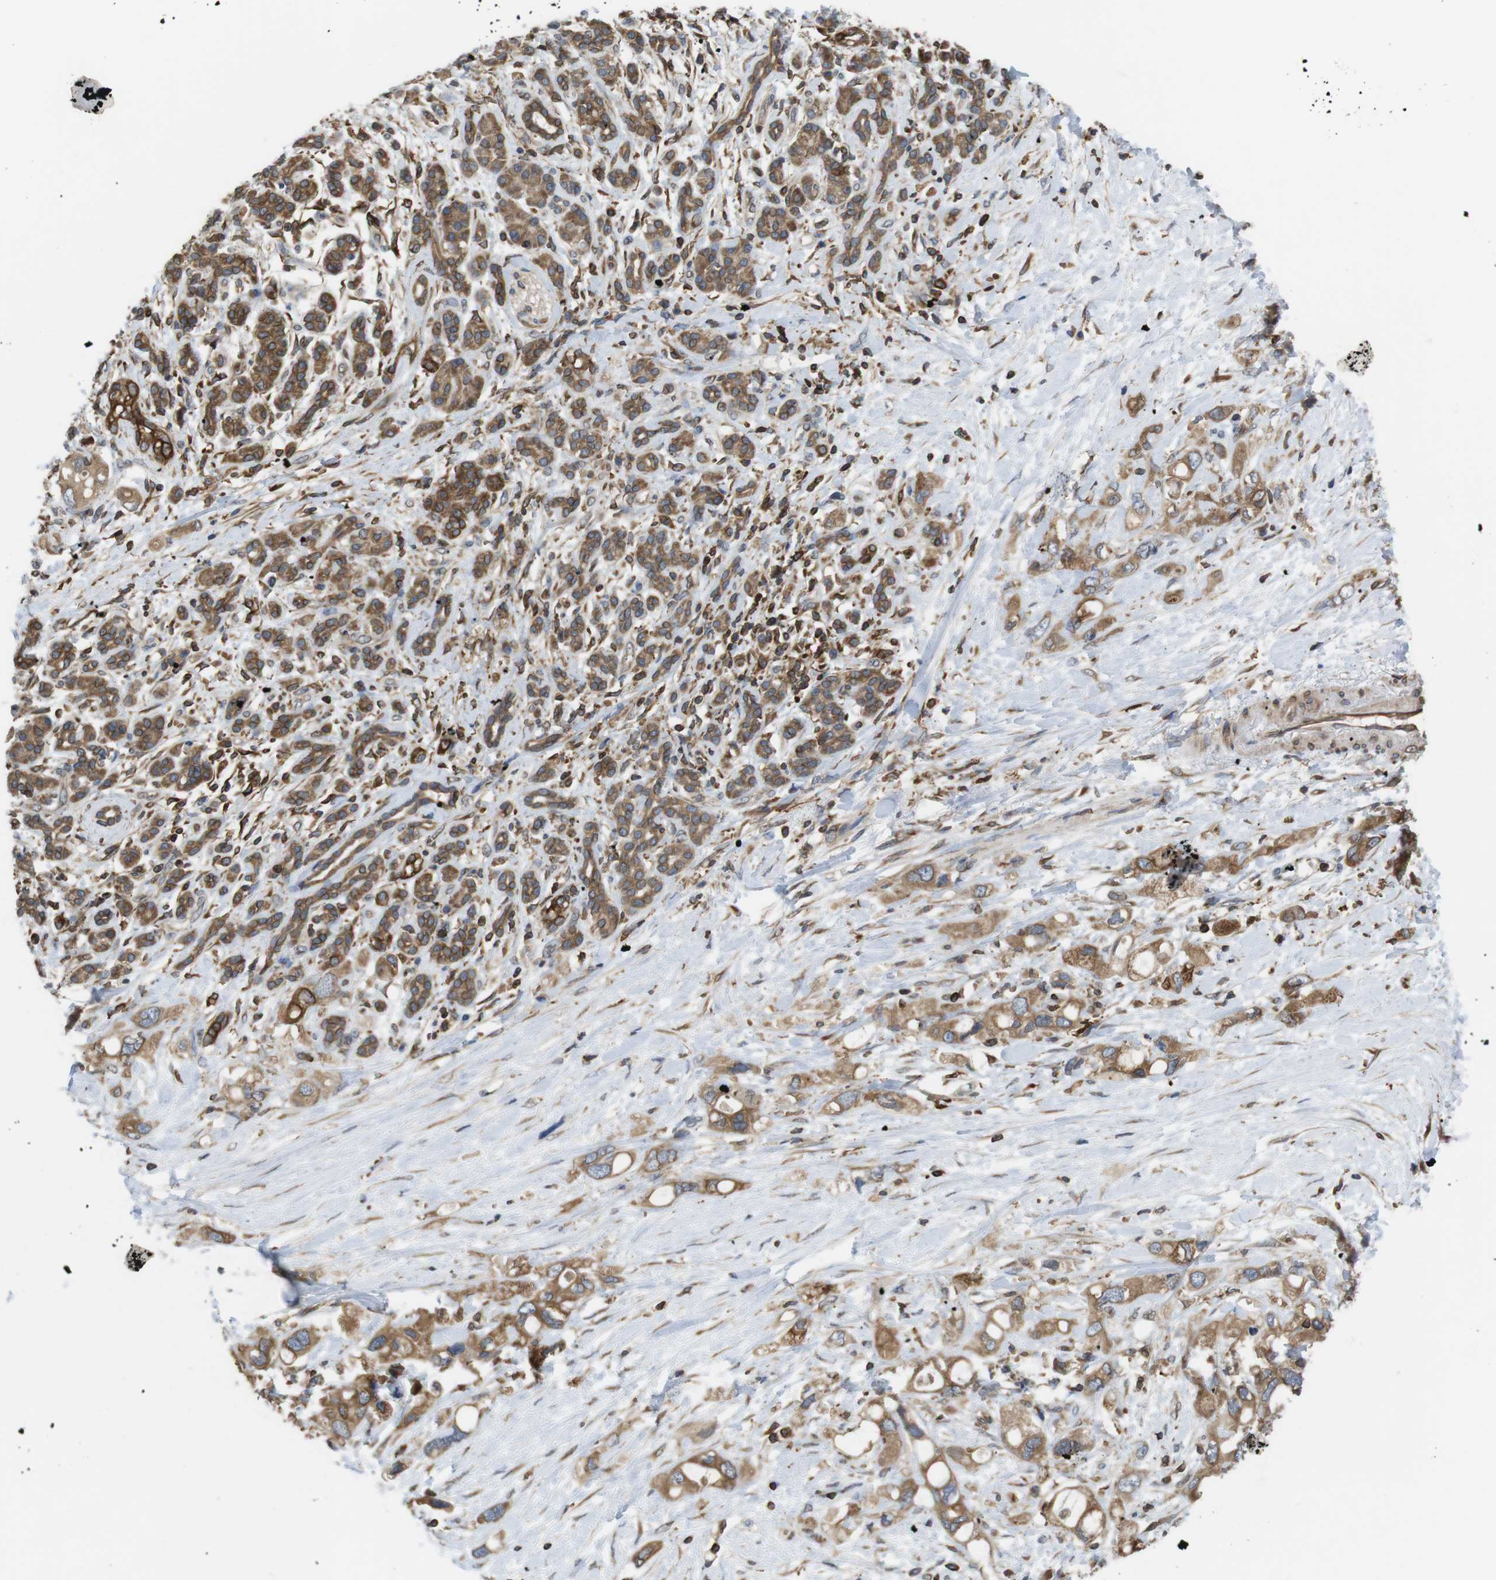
{"staining": {"intensity": "strong", "quantity": ">75%", "location": "cytoplasmic/membranous"}, "tissue": "pancreatic cancer", "cell_type": "Tumor cells", "image_type": "cancer", "snomed": [{"axis": "morphology", "description": "Adenocarcinoma, NOS"}, {"axis": "topography", "description": "Pancreas"}], "caption": "This is a micrograph of IHC staining of pancreatic adenocarcinoma, which shows strong positivity in the cytoplasmic/membranous of tumor cells.", "gene": "ARL6IP5", "patient": {"sex": "female", "age": 56}}